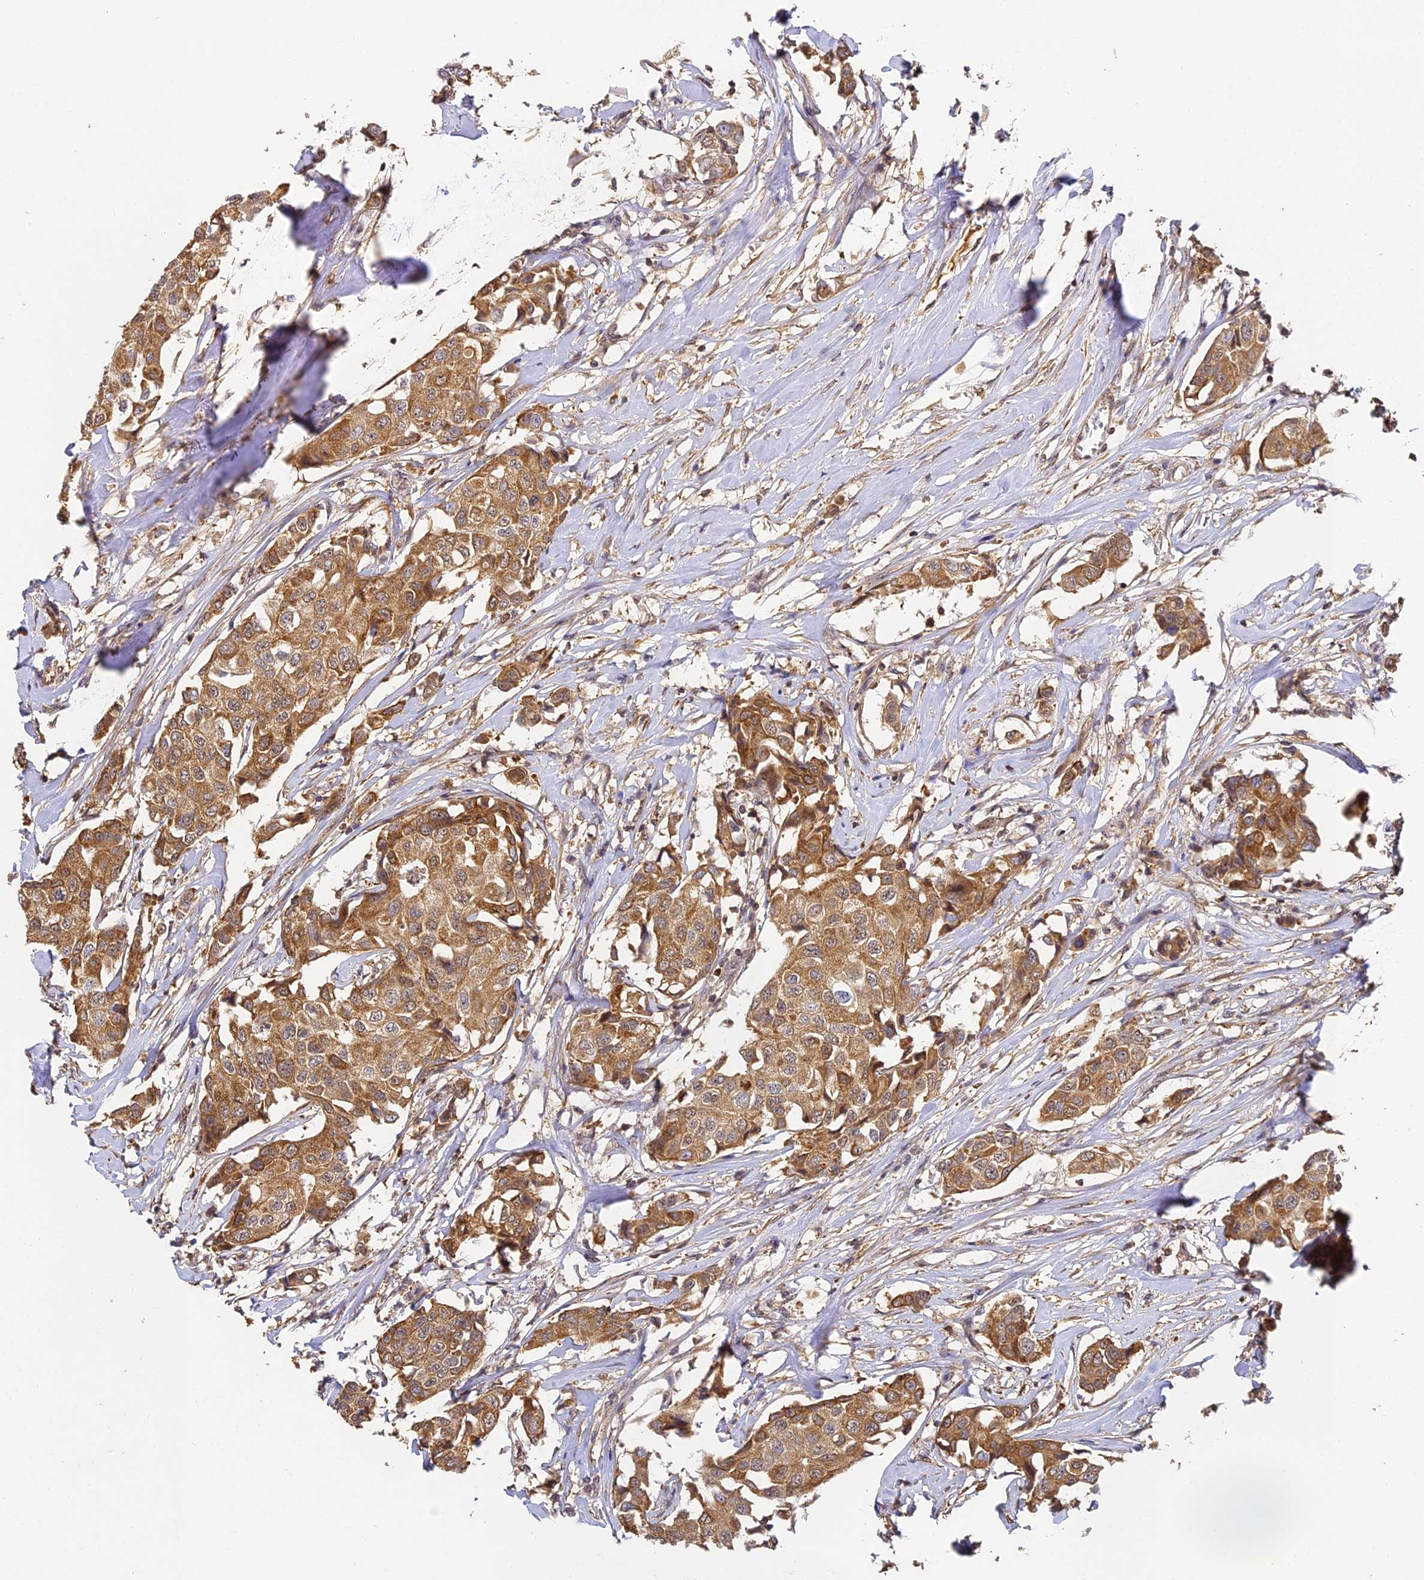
{"staining": {"intensity": "moderate", "quantity": ">75%", "location": "cytoplasmic/membranous"}, "tissue": "breast cancer", "cell_type": "Tumor cells", "image_type": "cancer", "snomed": [{"axis": "morphology", "description": "Duct carcinoma"}, {"axis": "topography", "description": "Breast"}], "caption": "The image shows immunohistochemical staining of breast cancer. There is moderate cytoplasmic/membranous expression is identified in approximately >75% of tumor cells.", "gene": "ZNF443", "patient": {"sex": "female", "age": 80}}